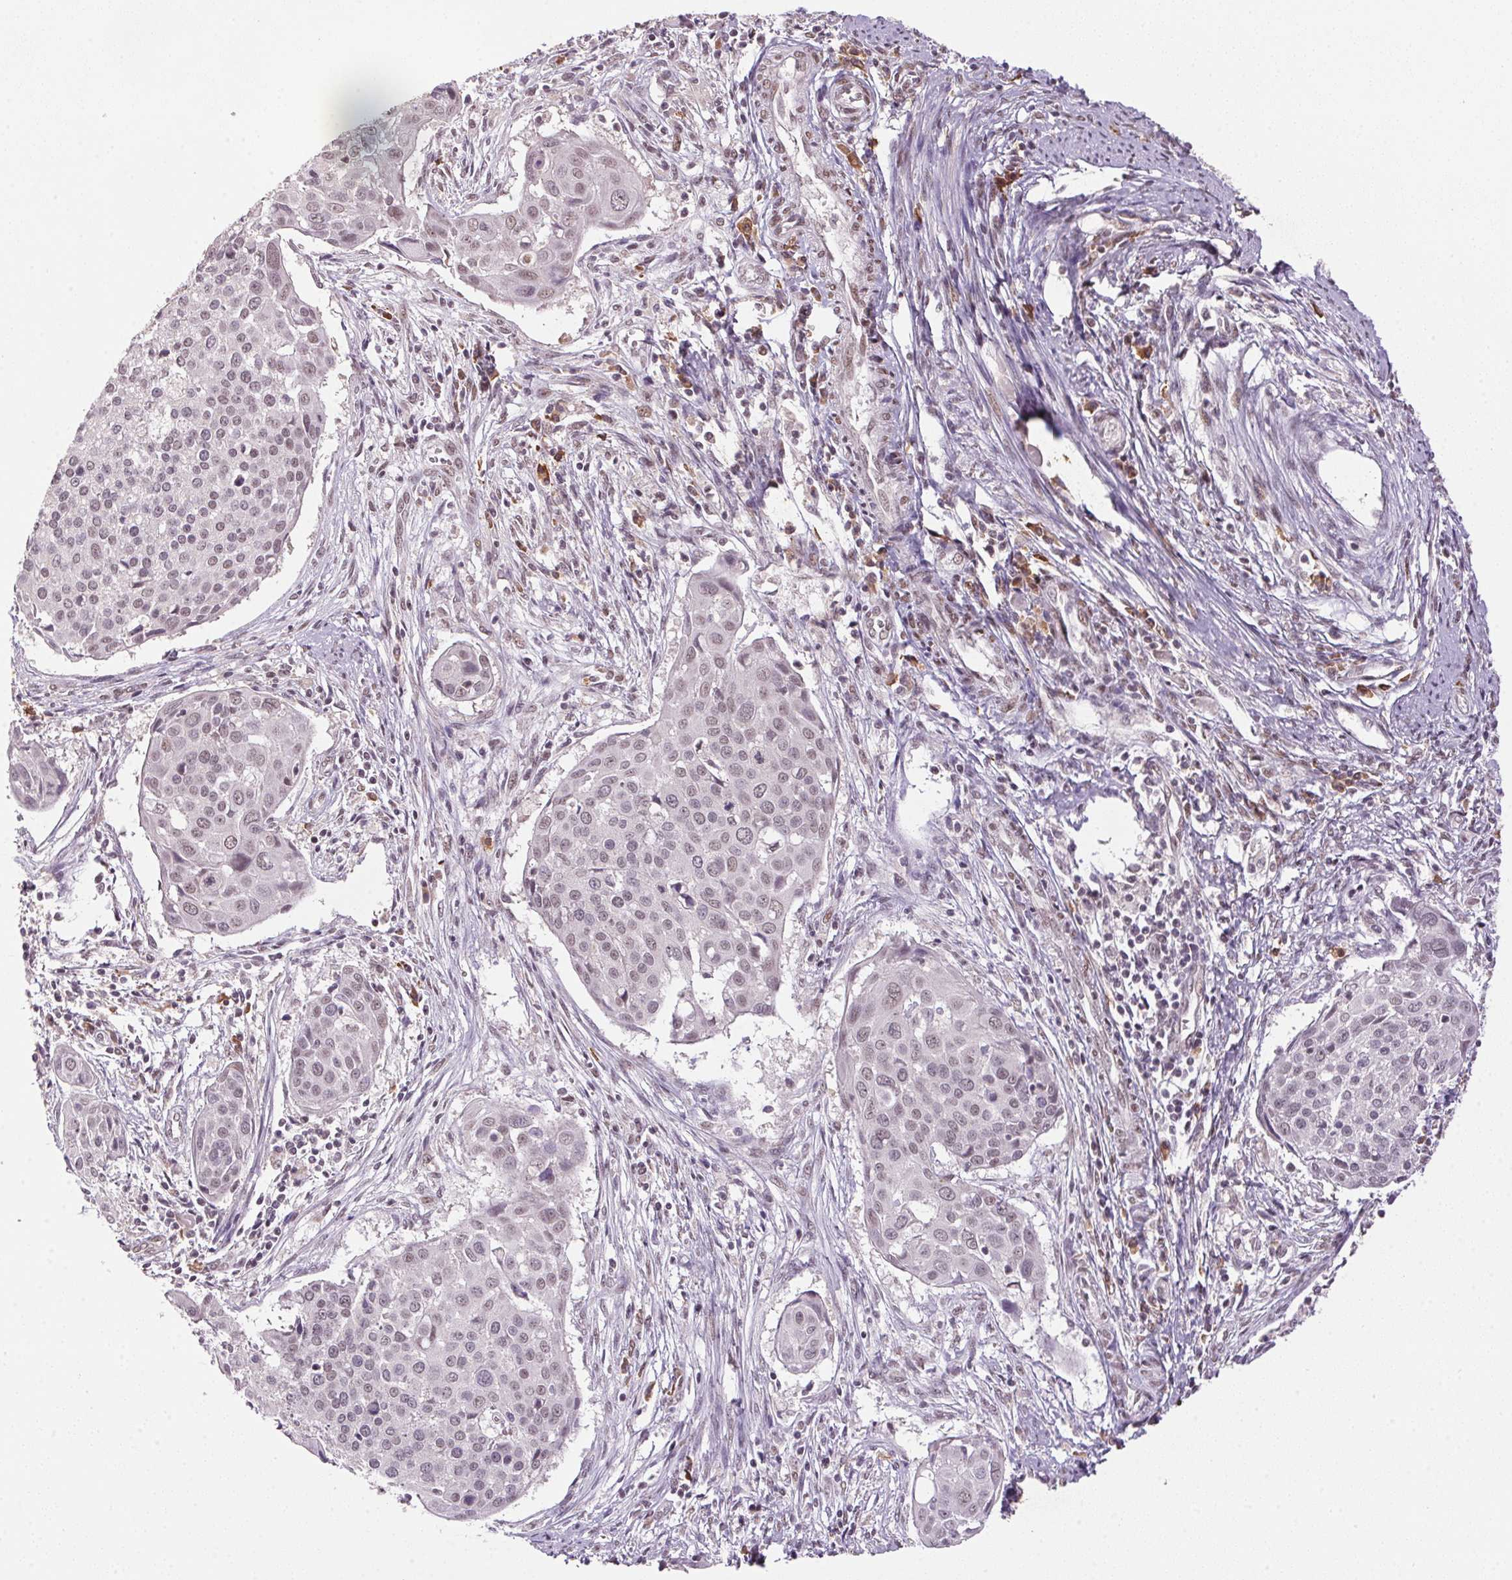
{"staining": {"intensity": "weak", "quantity": "<25%", "location": "nuclear"}, "tissue": "cervical cancer", "cell_type": "Tumor cells", "image_type": "cancer", "snomed": [{"axis": "morphology", "description": "Squamous cell carcinoma, NOS"}, {"axis": "topography", "description": "Cervix"}], "caption": "Human cervical cancer stained for a protein using IHC displays no positivity in tumor cells.", "gene": "ZBTB4", "patient": {"sex": "female", "age": 39}}